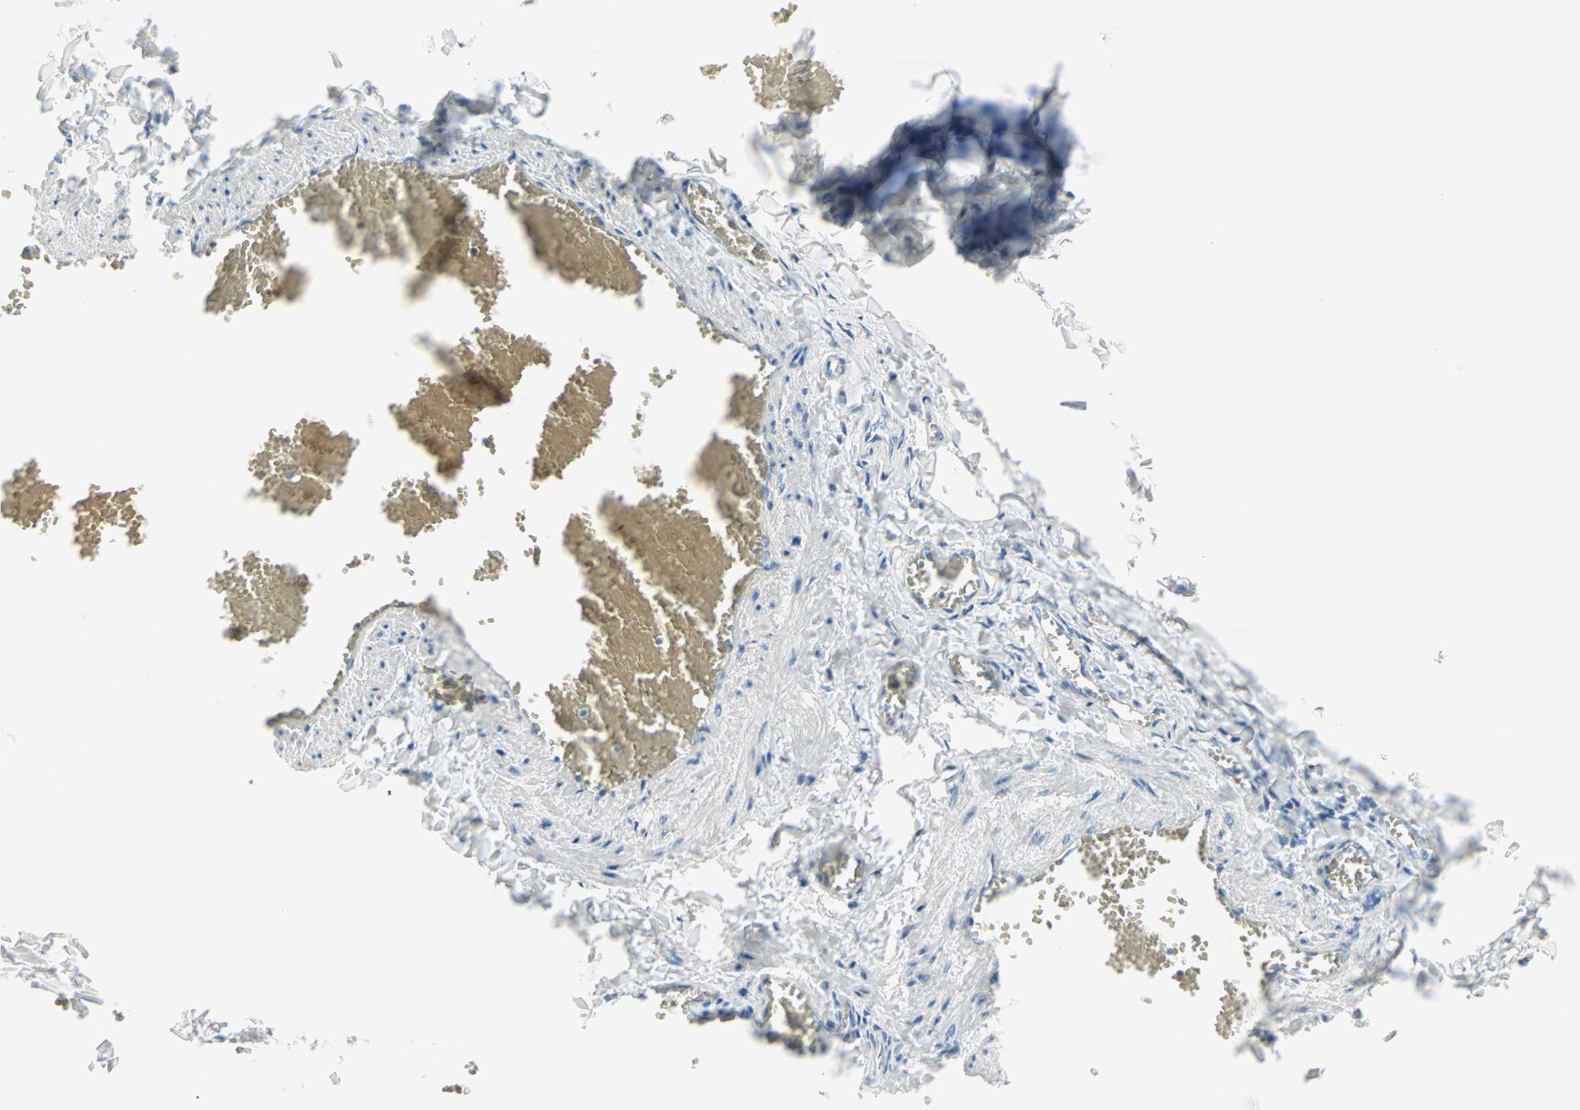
{"staining": {"intensity": "negative", "quantity": "none", "location": "none"}, "tissue": "adipose tissue", "cell_type": "Adipocytes", "image_type": "normal", "snomed": [{"axis": "morphology", "description": "Normal tissue, NOS"}, {"axis": "topography", "description": "Vascular tissue"}], "caption": "This is a photomicrograph of immunohistochemistry staining of normal adipose tissue, which shows no staining in adipocytes.", "gene": "SULT1C2", "patient": {"sex": "male", "age": 41}}